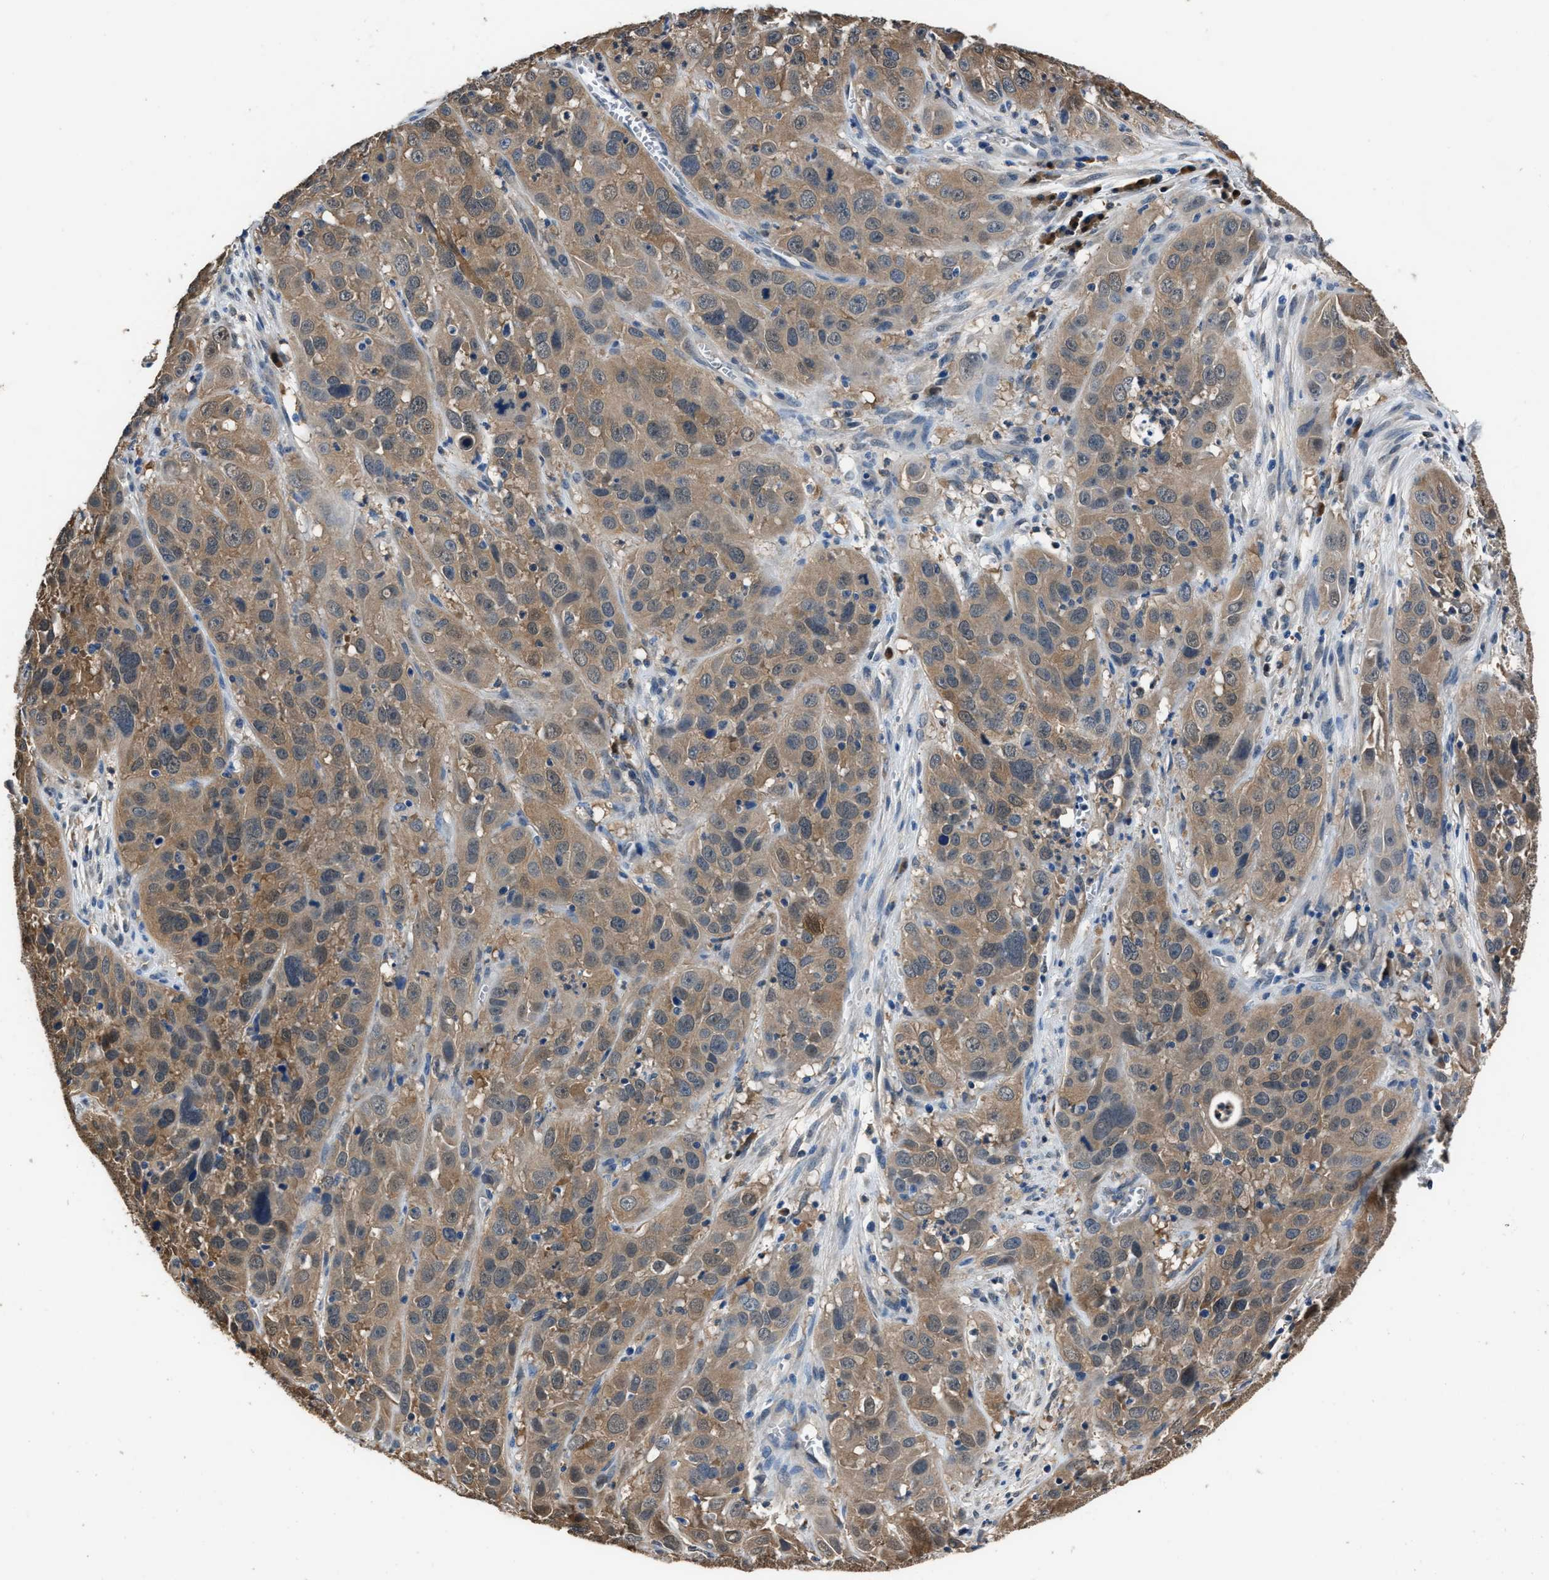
{"staining": {"intensity": "moderate", "quantity": ">75%", "location": "cytoplasmic/membranous"}, "tissue": "cervical cancer", "cell_type": "Tumor cells", "image_type": "cancer", "snomed": [{"axis": "morphology", "description": "Squamous cell carcinoma, NOS"}, {"axis": "topography", "description": "Cervix"}], "caption": "This is an image of IHC staining of cervical cancer, which shows moderate staining in the cytoplasmic/membranous of tumor cells.", "gene": "GSTP1", "patient": {"sex": "female", "age": 32}}